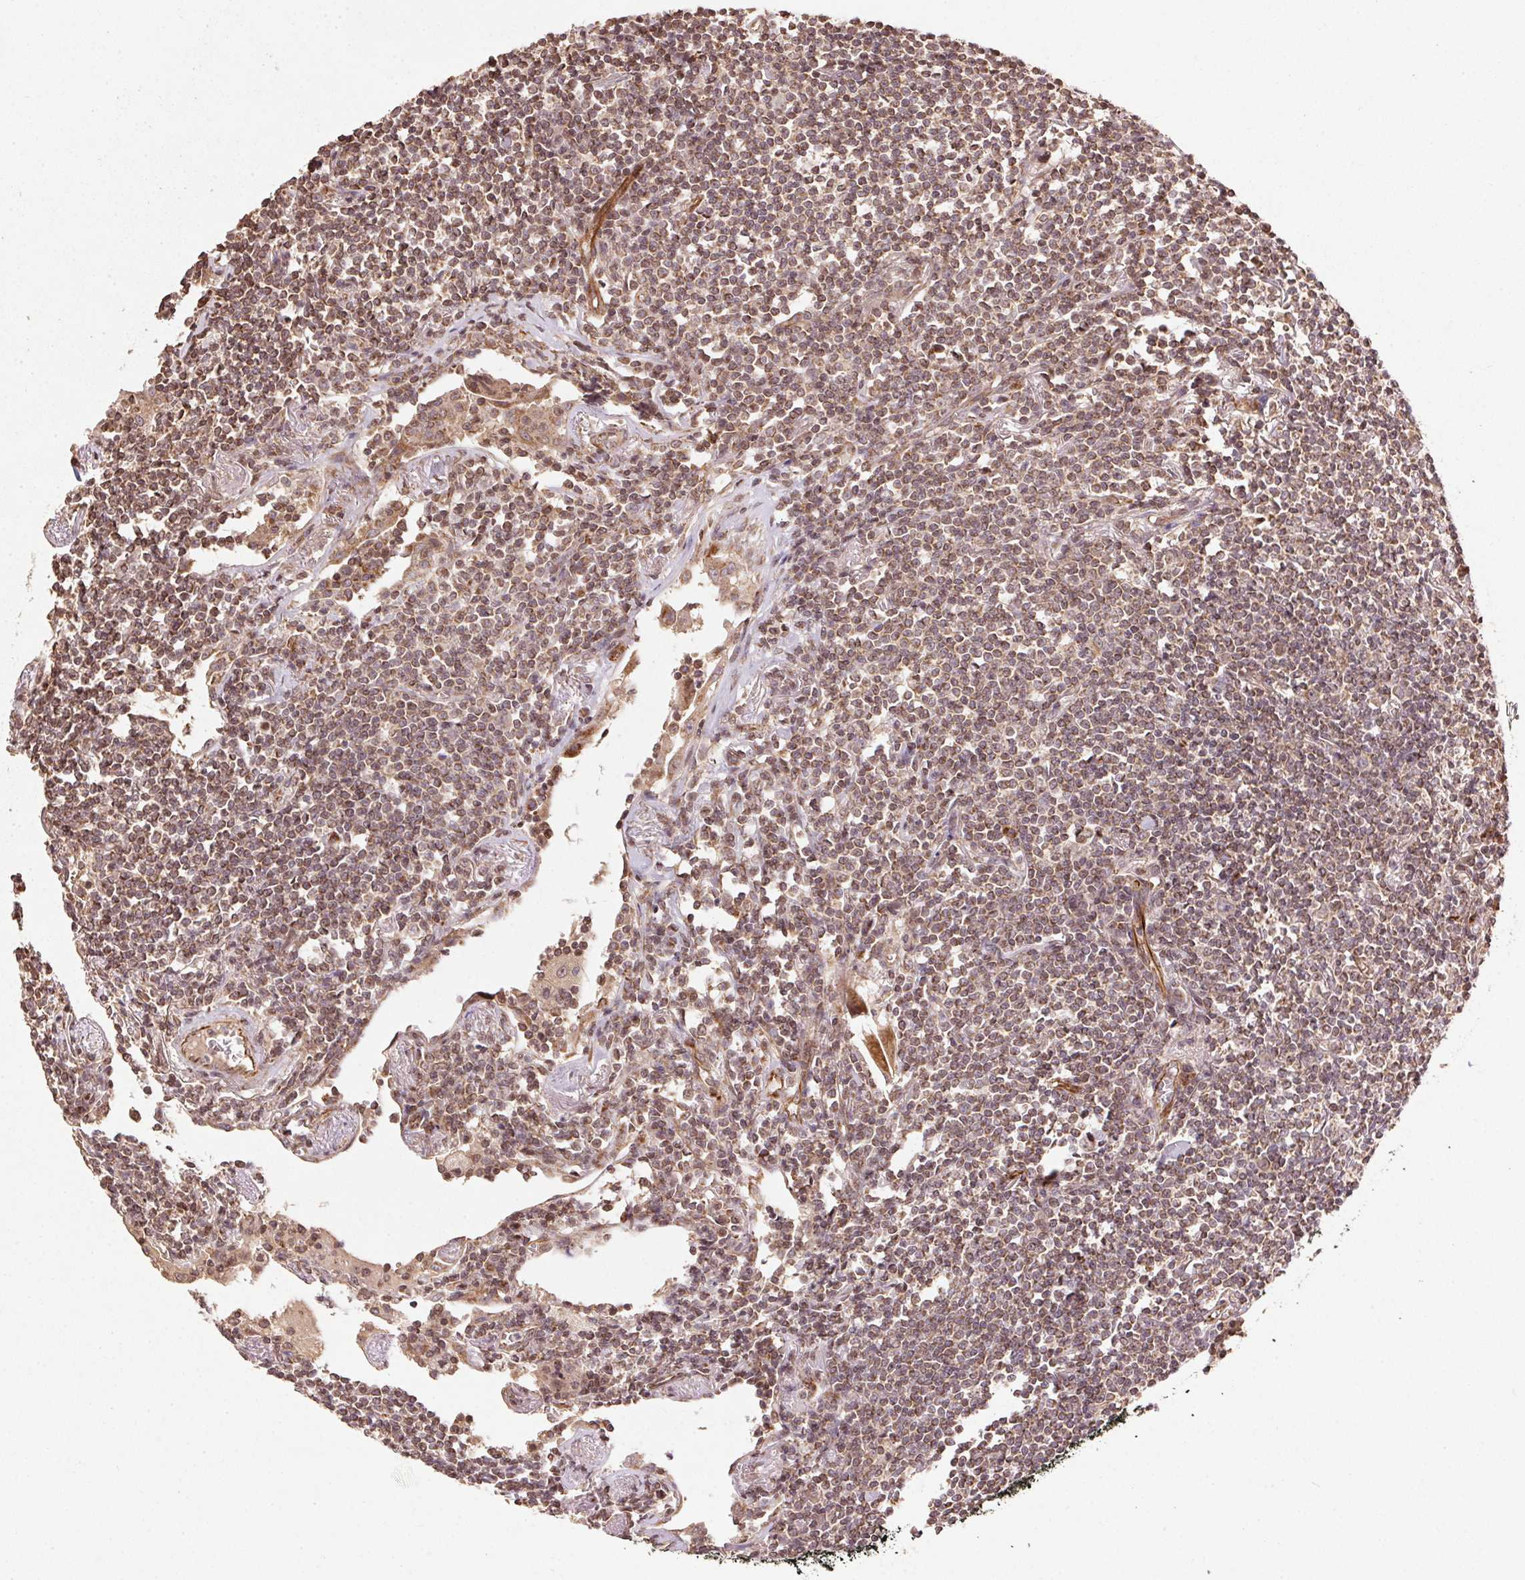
{"staining": {"intensity": "weak", "quantity": ">75%", "location": "cytoplasmic/membranous"}, "tissue": "lymphoma", "cell_type": "Tumor cells", "image_type": "cancer", "snomed": [{"axis": "morphology", "description": "Malignant lymphoma, non-Hodgkin's type, Low grade"}, {"axis": "topography", "description": "Lung"}], "caption": "This image reveals lymphoma stained with immunohistochemistry (IHC) to label a protein in brown. The cytoplasmic/membranous of tumor cells show weak positivity for the protein. Nuclei are counter-stained blue.", "gene": "SPRED2", "patient": {"sex": "female", "age": 71}}